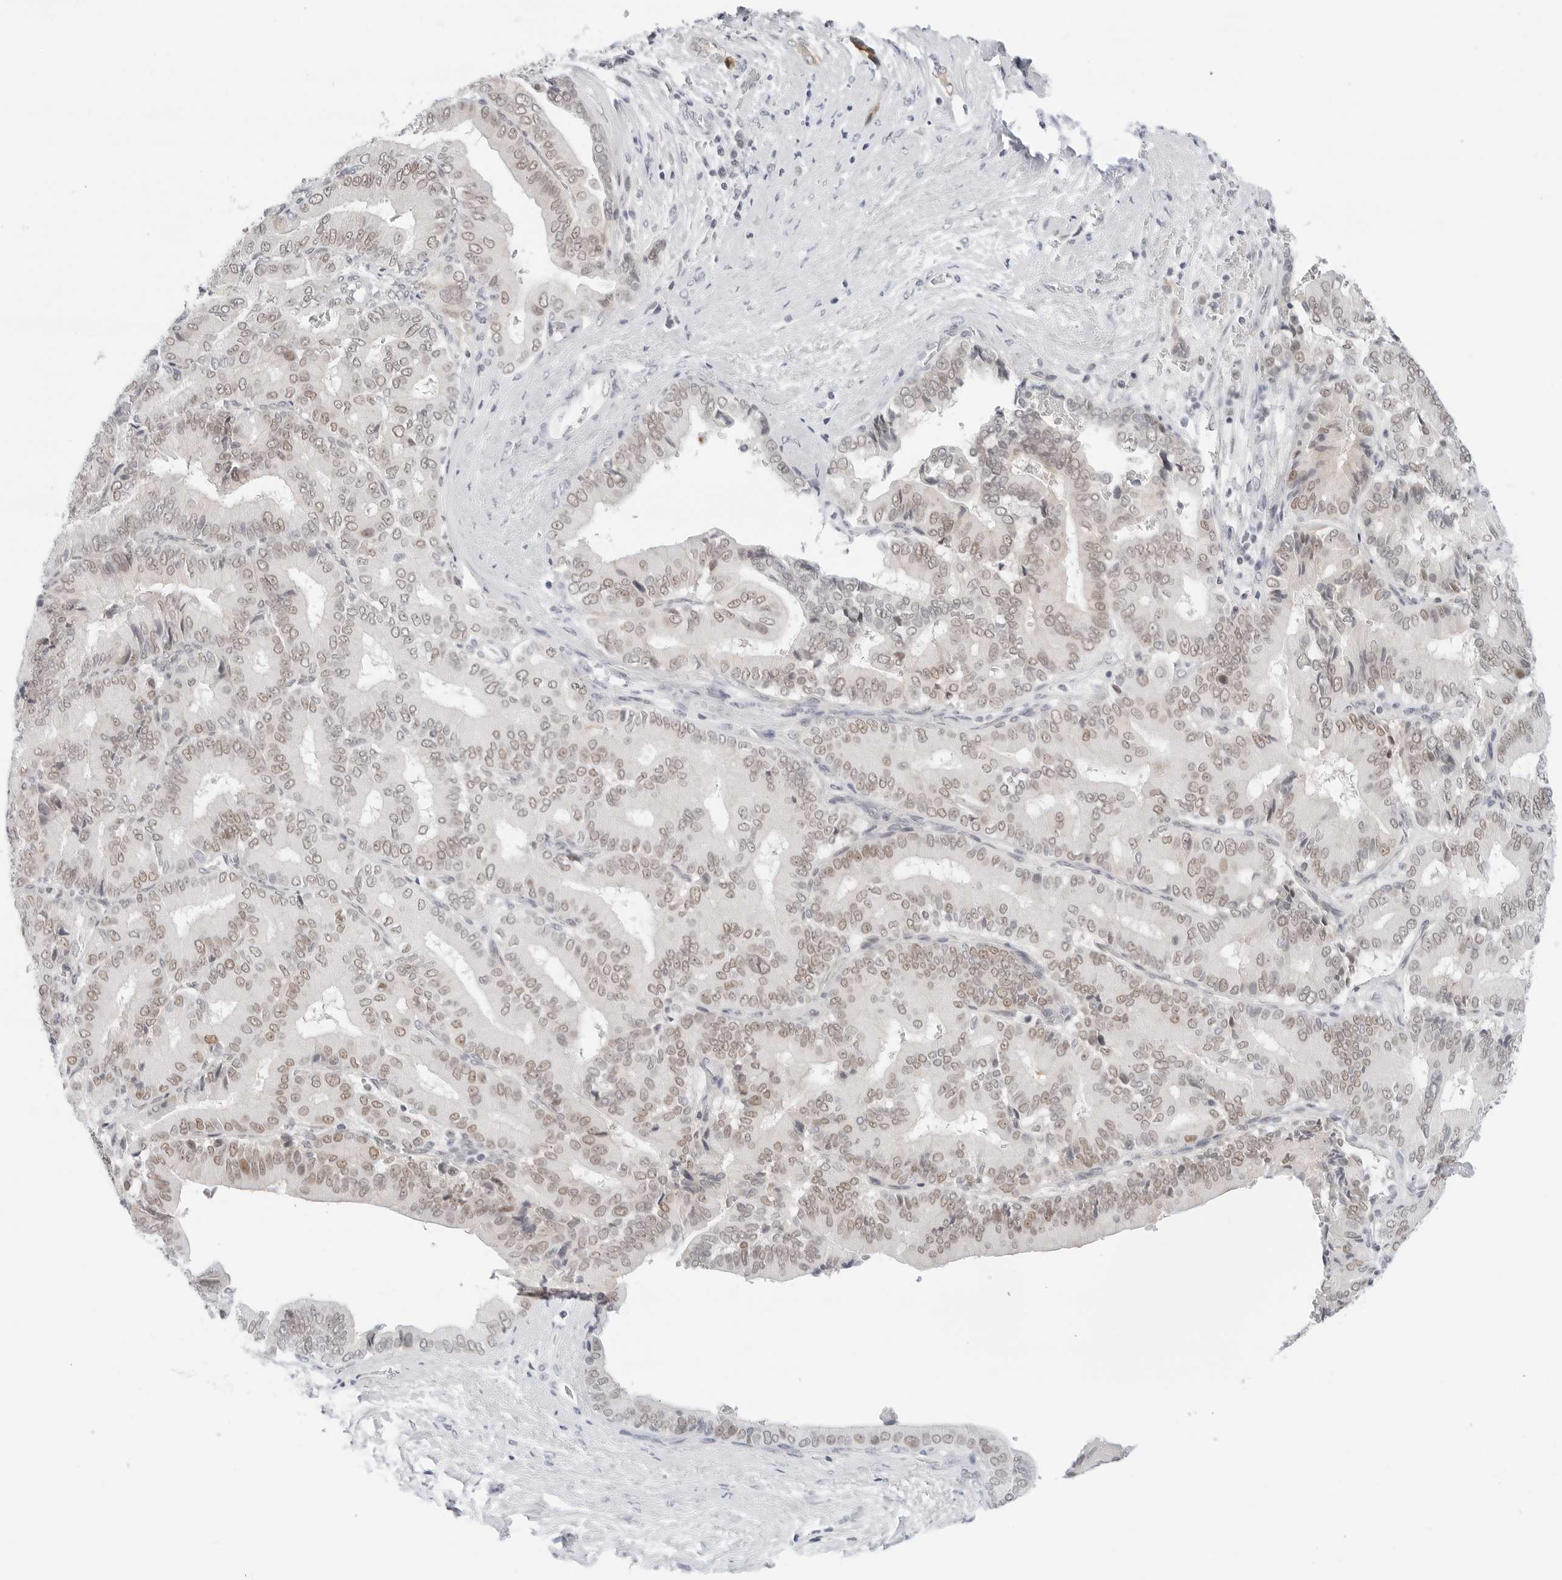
{"staining": {"intensity": "weak", "quantity": ">75%", "location": "nuclear"}, "tissue": "liver cancer", "cell_type": "Tumor cells", "image_type": "cancer", "snomed": [{"axis": "morphology", "description": "Cholangiocarcinoma"}, {"axis": "topography", "description": "Liver"}], "caption": "The image exhibits a brown stain indicating the presence of a protein in the nuclear of tumor cells in liver cholangiocarcinoma.", "gene": "TSEN2", "patient": {"sex": "female", "age": 75}}